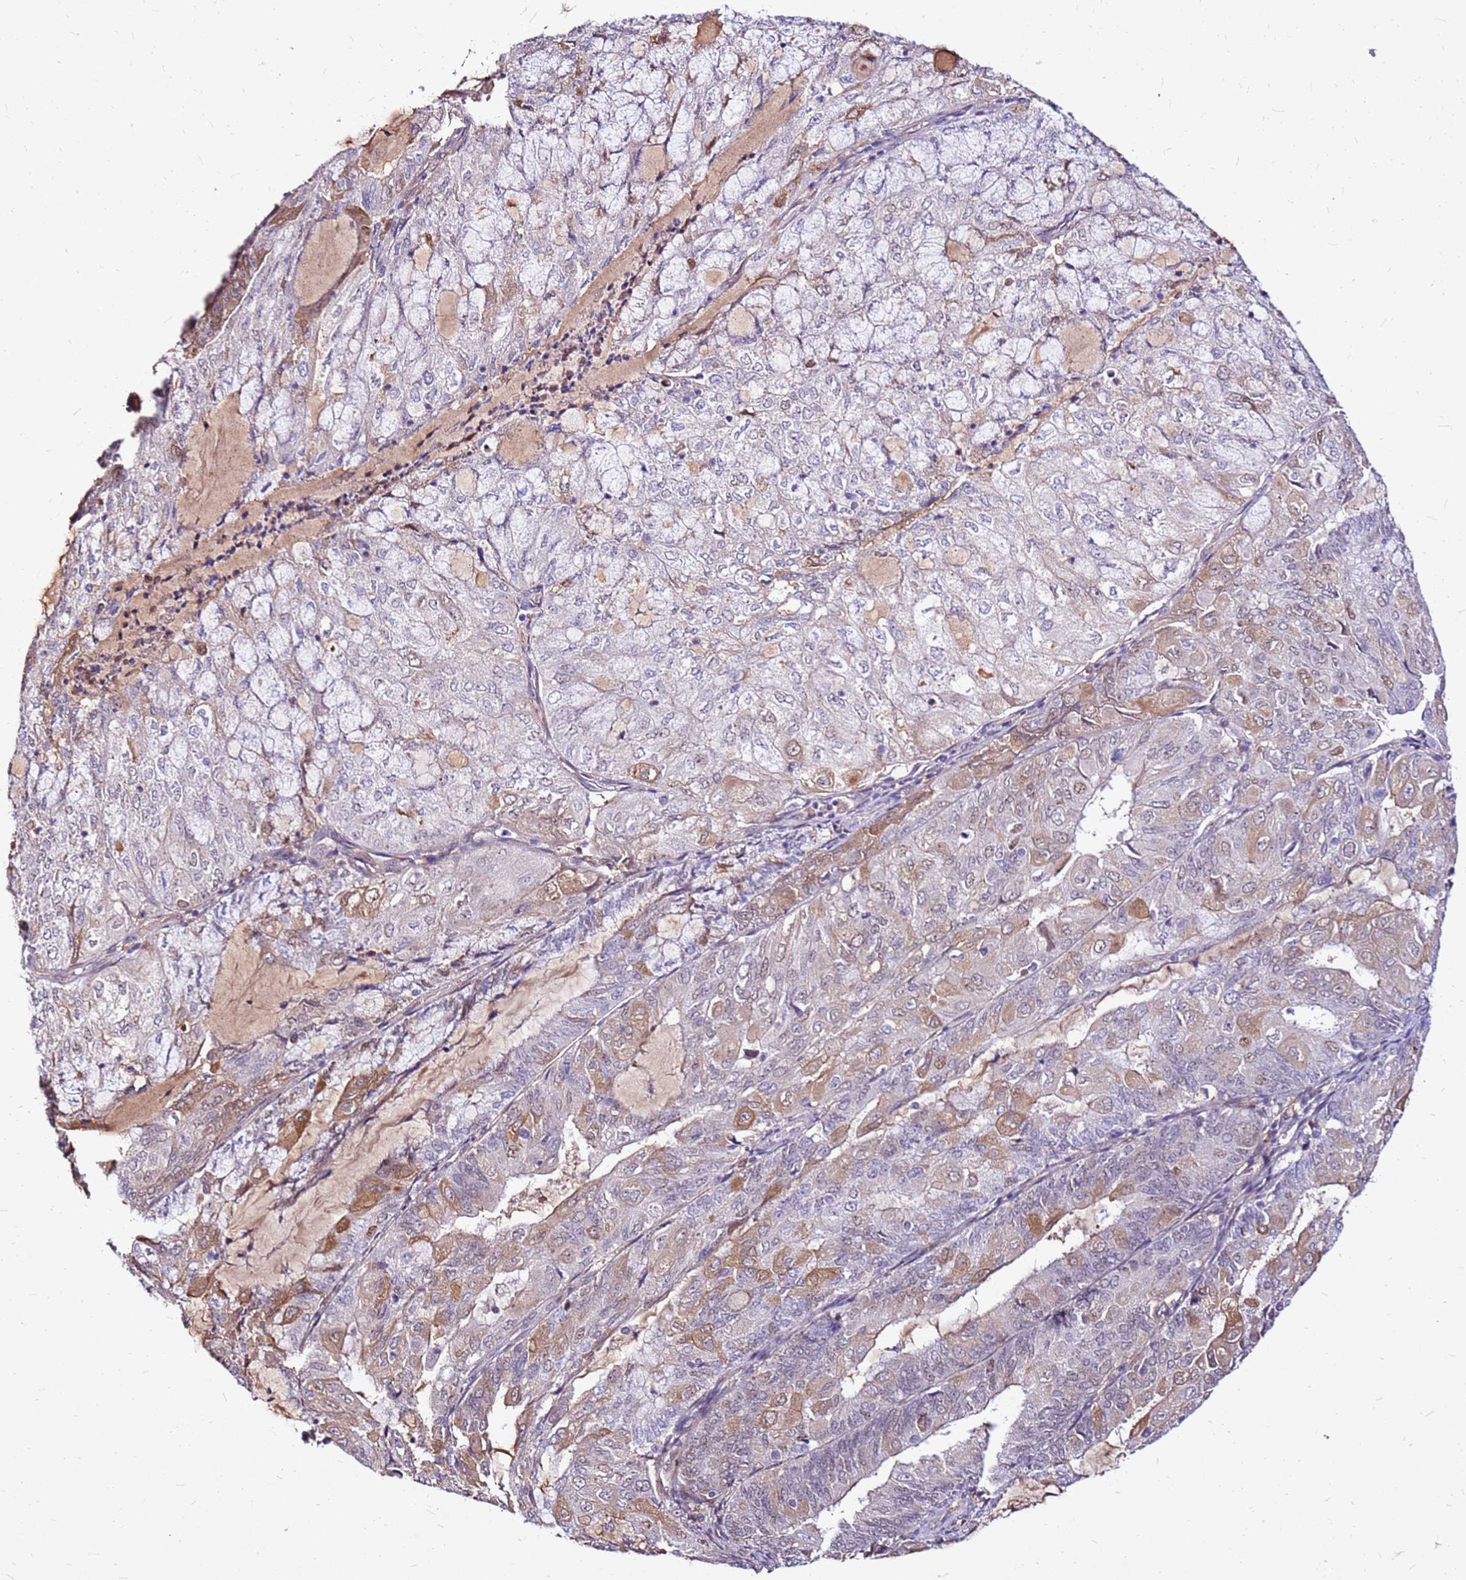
{"staining": {"intensity": "moderate", "quantity": "<25%", "location": "cytoplasmic/membranous"}, "tissue": "endometrial cancer", "cell_type": "Tumor cells", "image_type": "cancer", "snomed": [{"axis": "morphology", "description": "Adenocarcinoma, NOS"}, {"axis": "topography", "description": "Endometrium"}], "caption": "Immunohistochemistry (DAB (3,3'-diaminobenzidine)) staining of human endometrial cancer displays moderate cytoplasmic/membranous protein positivity in approximately <25% of tumor cells.", "gene": "ALDH1A3", "patient": {"sex": "female", "age": 81}}